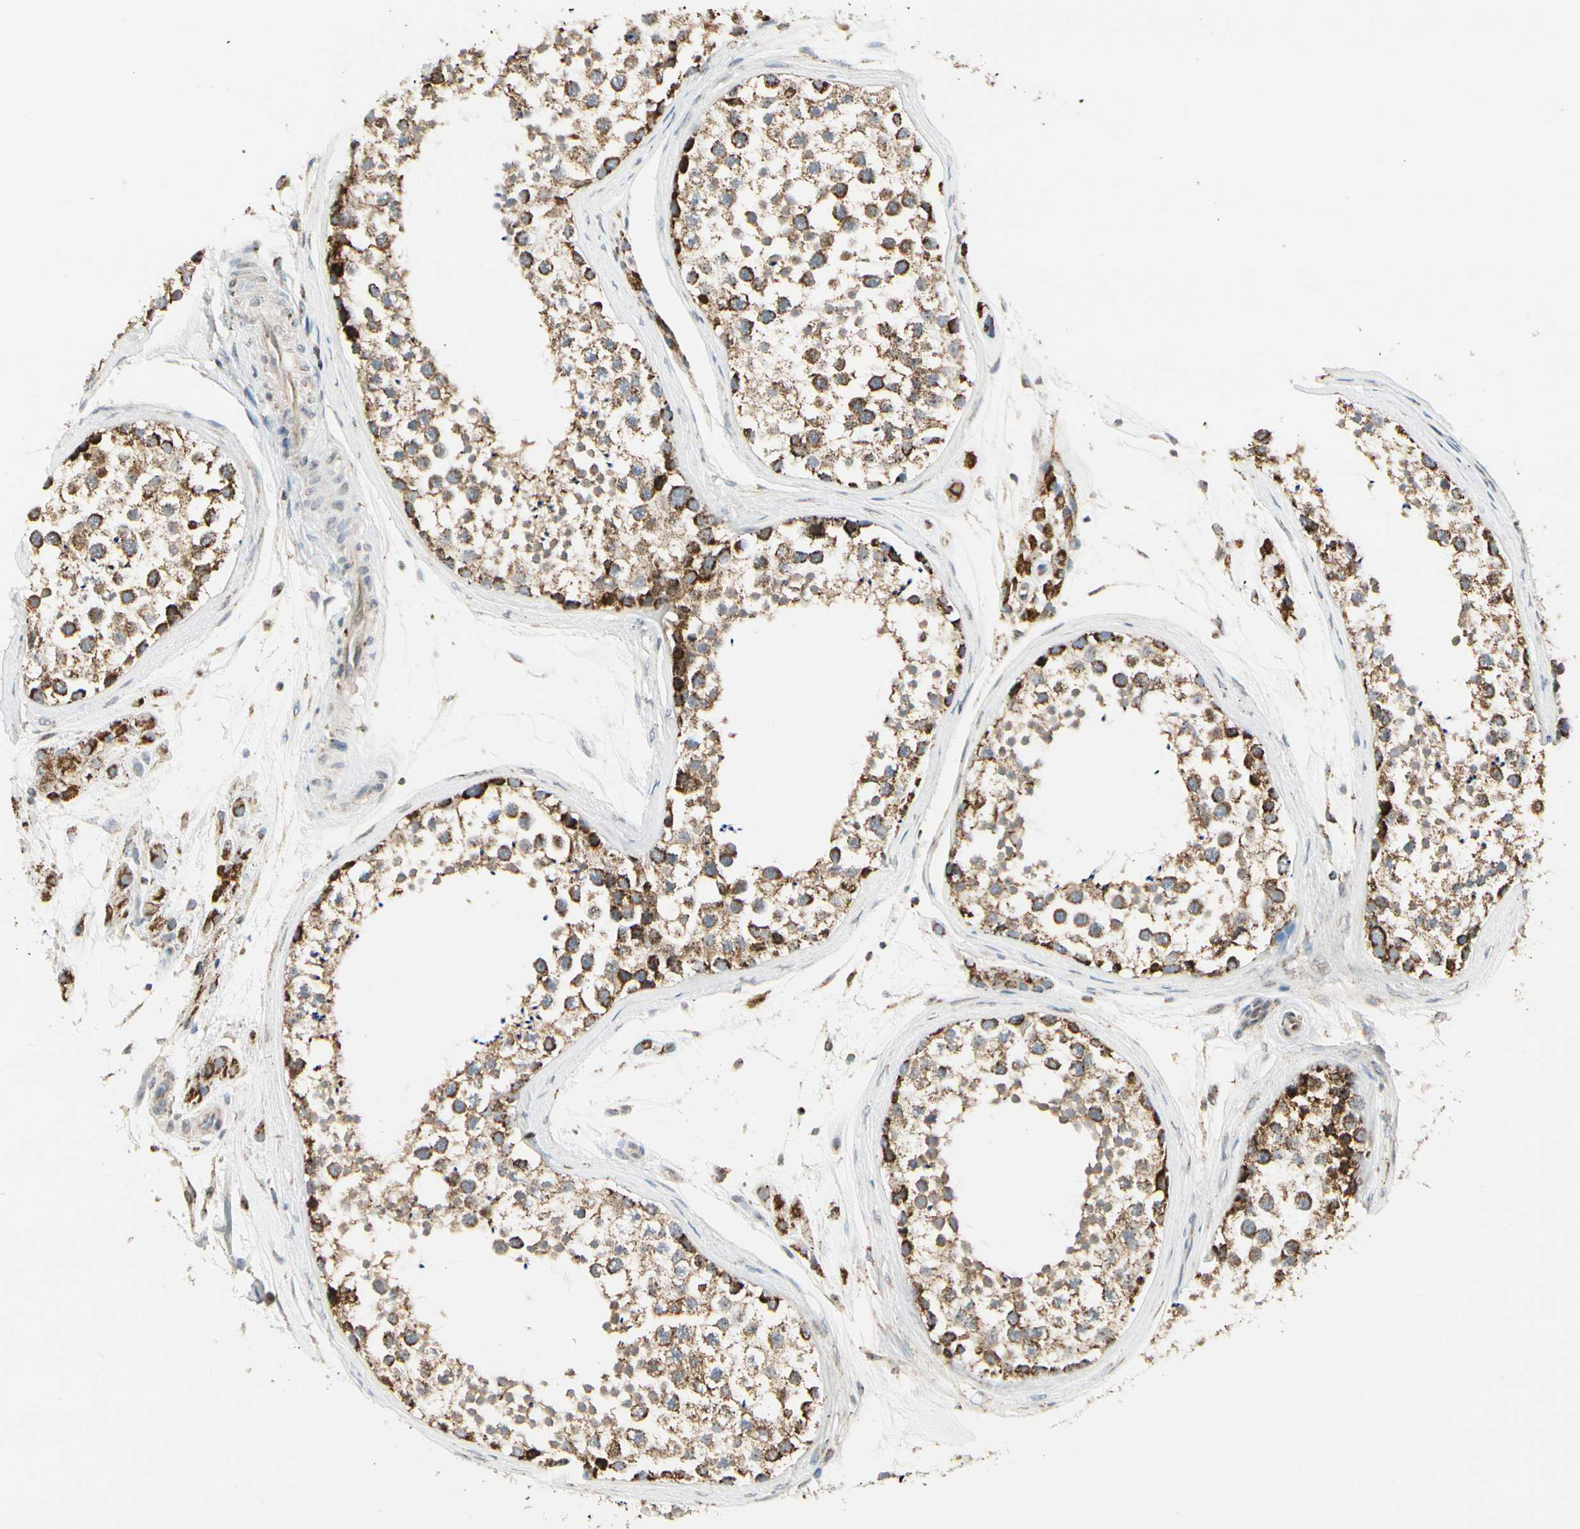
{"staining": {"intensity": "strong", "quantity": ">75%", "location": "cytoplasmic/membranous"}, "tissue": "testis", "cell_type": "Cells in seminiferous ducts", "image_type": "normal", "snomed": [{"axis": "morphology", "description": "Normal tissue, NOS"}, {"axis": "topography", "description": "Testis"}], "caption": "Approximately >75% of cells in seminiferous ducts in normal human testis exhibit strong cytoplasmic/membranous protein expression as visualized by brown immunohistochemical staining.", "gene": "ANKS6", "patient": {"sex": "male", "age": 46}}